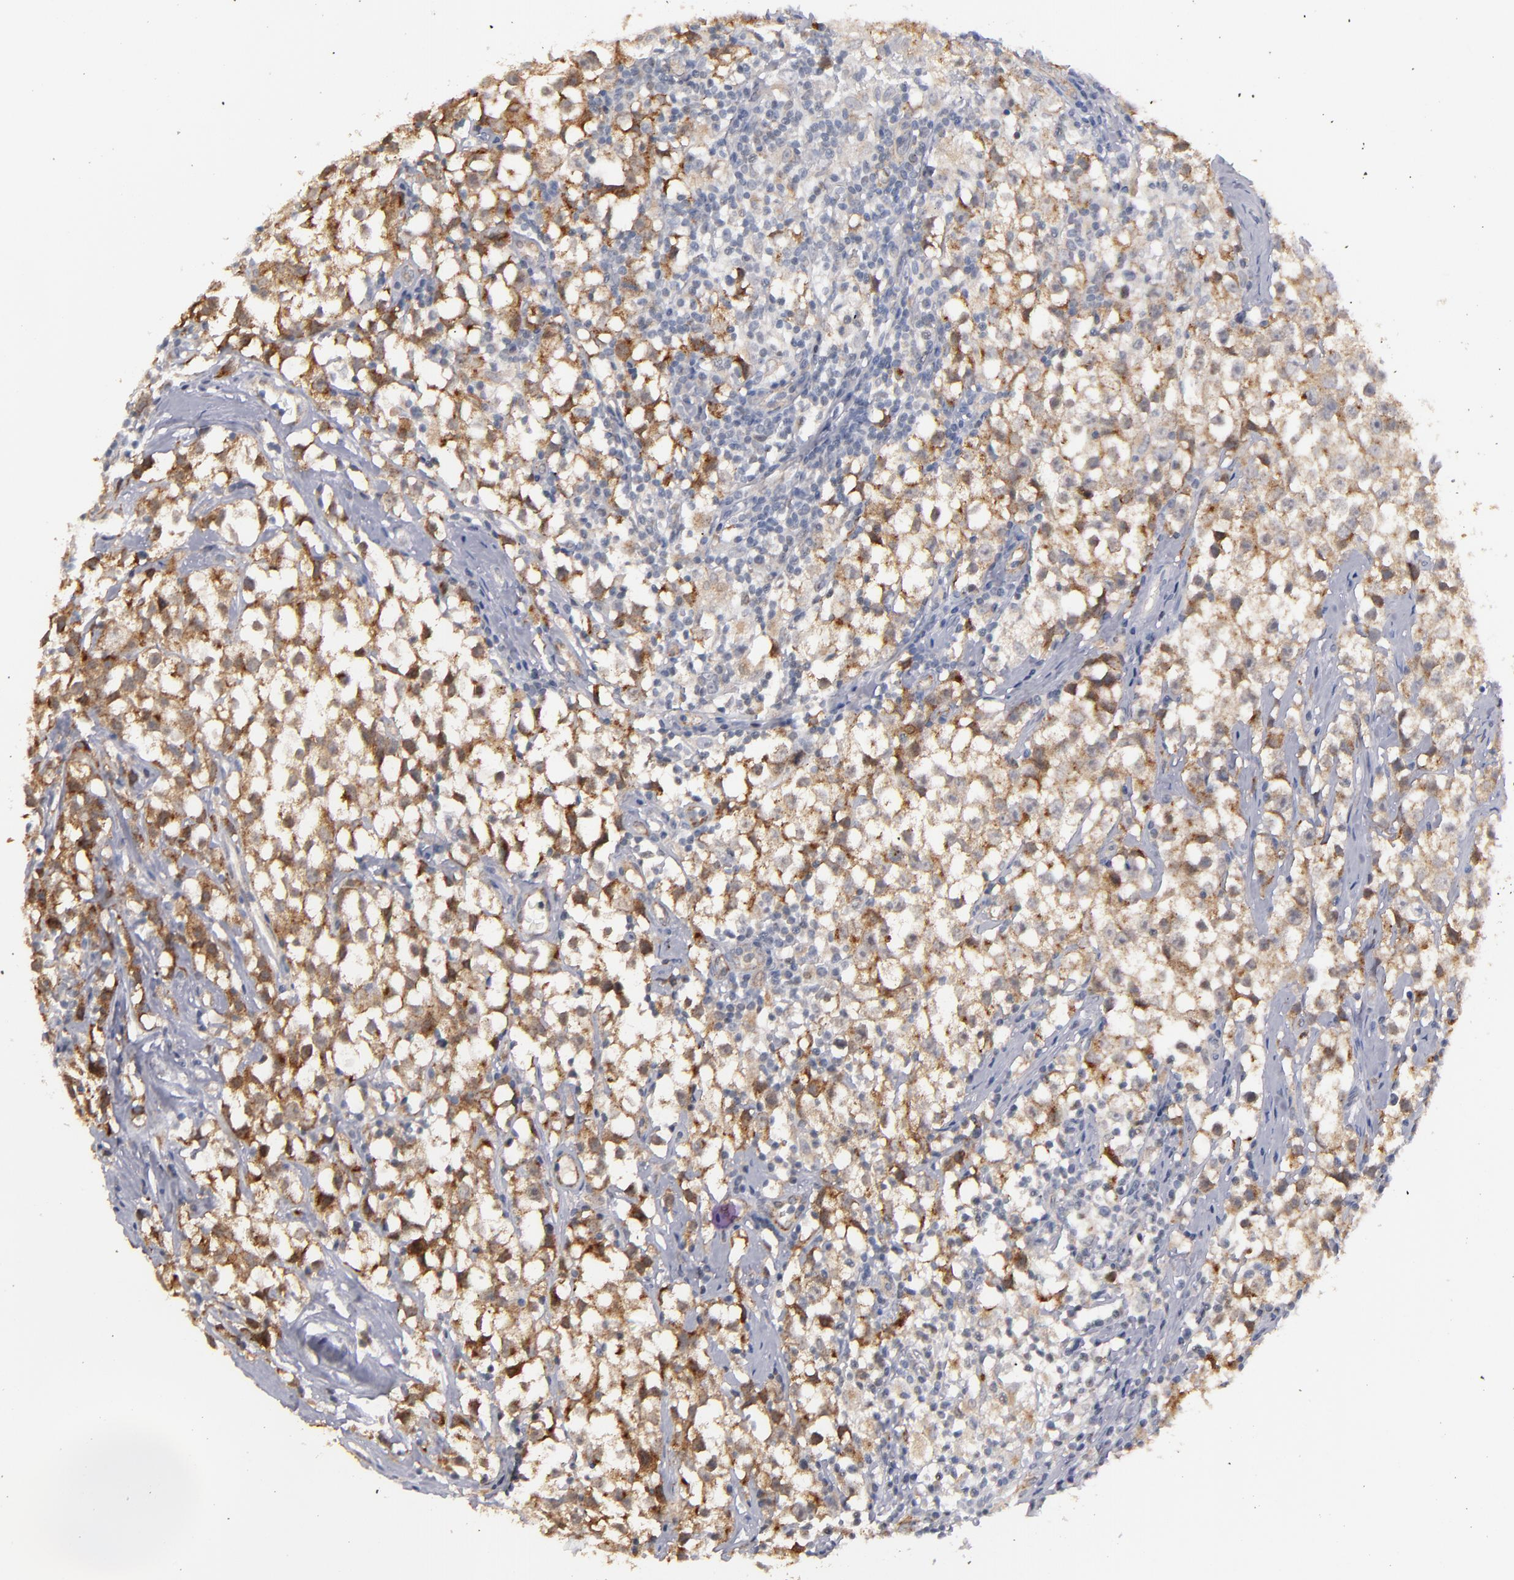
{"staining": {"intensity": "moderate", "quantity": ">75%", "location": "cytoplasmic/membranous"}, "tissue": "testis cancer", "cell_type": "Tumor cells", "image_type": "cancer", "snomed": [{"axis": "morphology", "description": "Seminoma, NOS"}, {"axis": "topography", "description": "Testis"}], "caption": "Protein staining of testis cancer tissue displays moderate cytoplasmic/membranous expression in approximately >75% of tumor cells.", "gene": "STX3", "patient": {"sex": "male", "age": 35}}